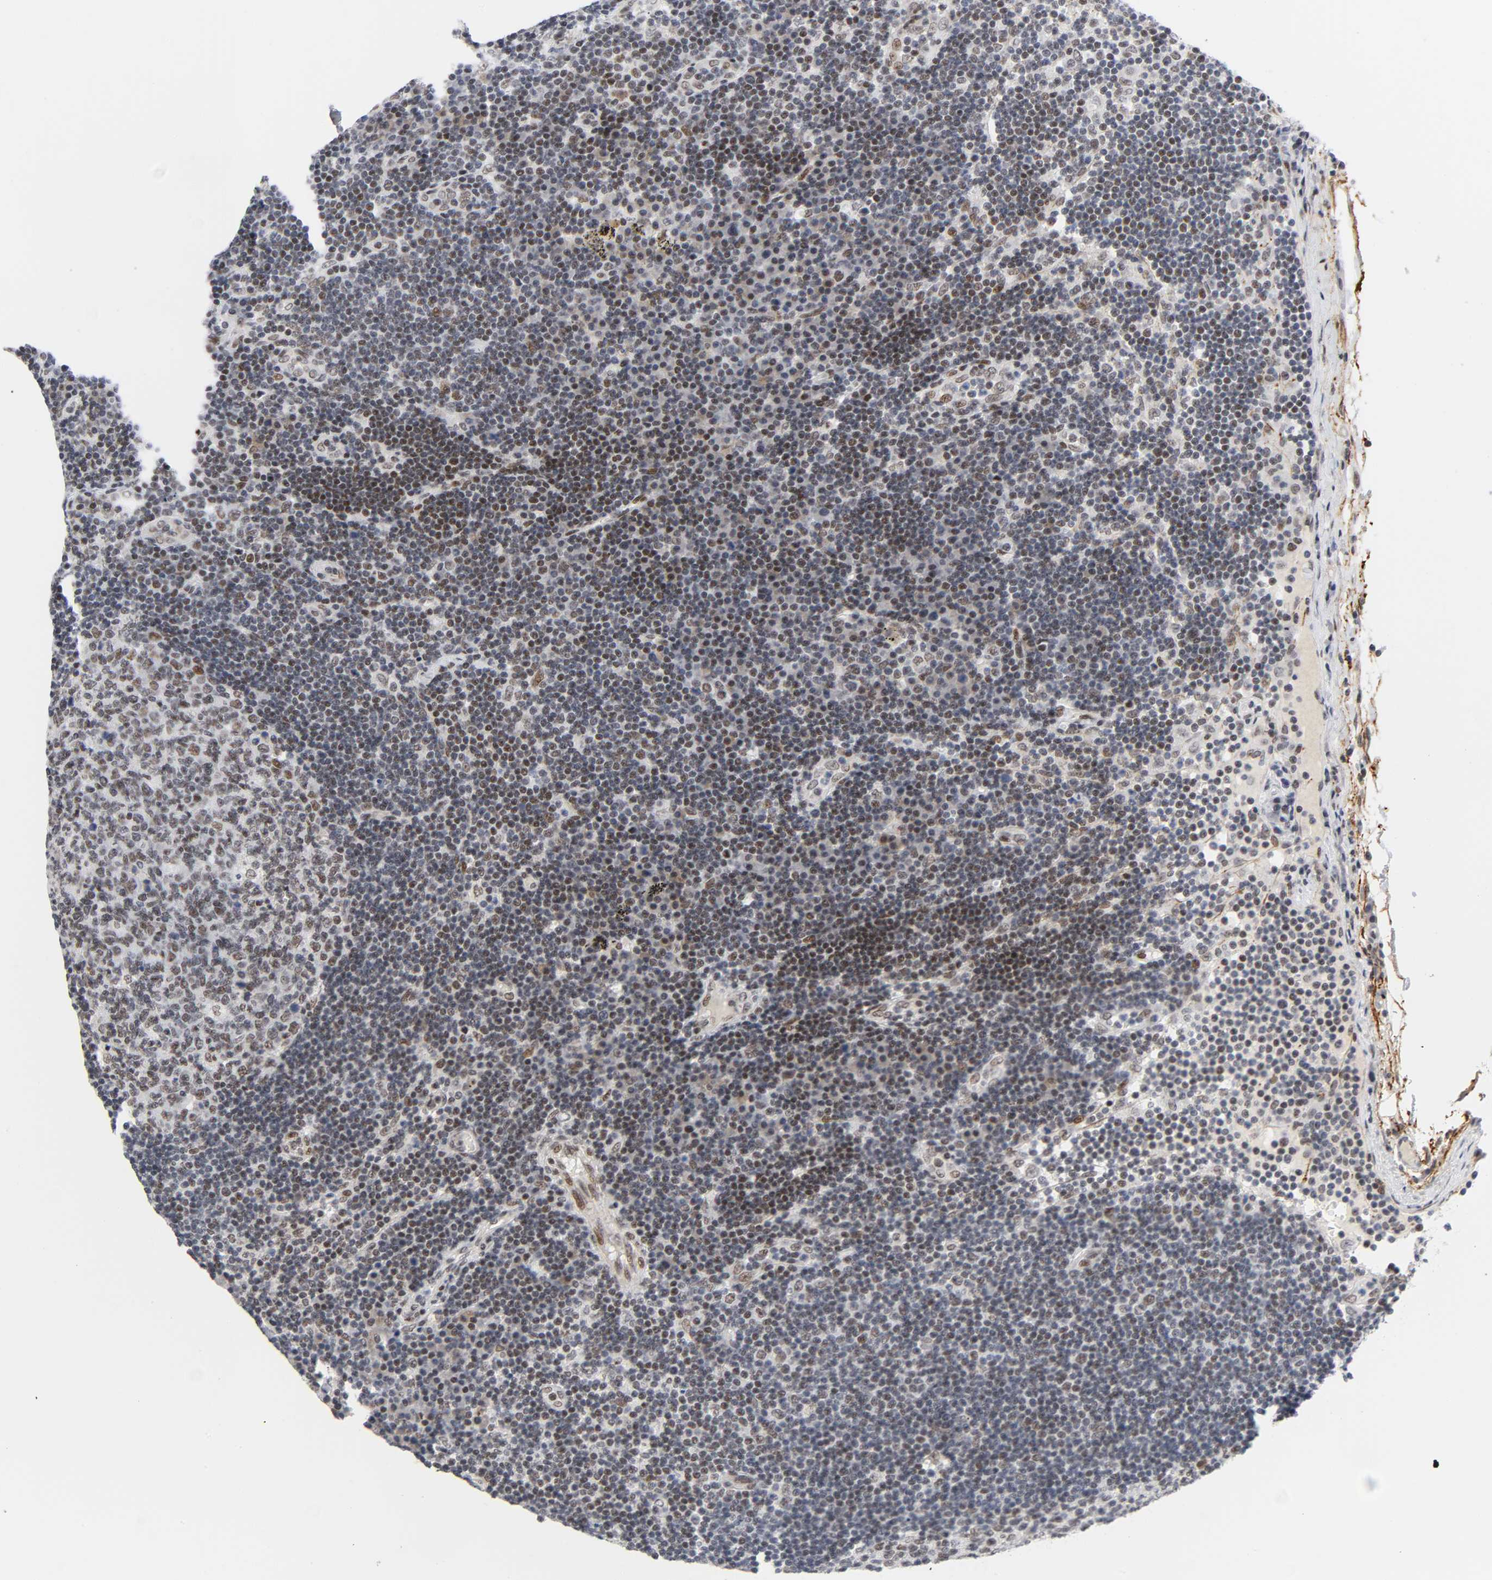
{"staining": {"intensity": "weak", "quantity": ">75%", "location": "nuclear"}, "tissue": "lymph node", "cell_type": "Germinal center cells", "image_type": "normal", "snomed": [{"axis": "morphology", "description": "Normal tissue, NOS"}, {"axis": "morphology", "description": "Squamous cell carcinoma, metastatic, NOS"}, {"axis": "topography", "description": "Lymph node"}], "caption": "This image reveals immunohistochemistry staining of normal human lymph node, with low weak nuclear staining in about >75% of germinal center cells.", "gene": "DIDO1", "patient": {"sex": "female", "age": 53}}